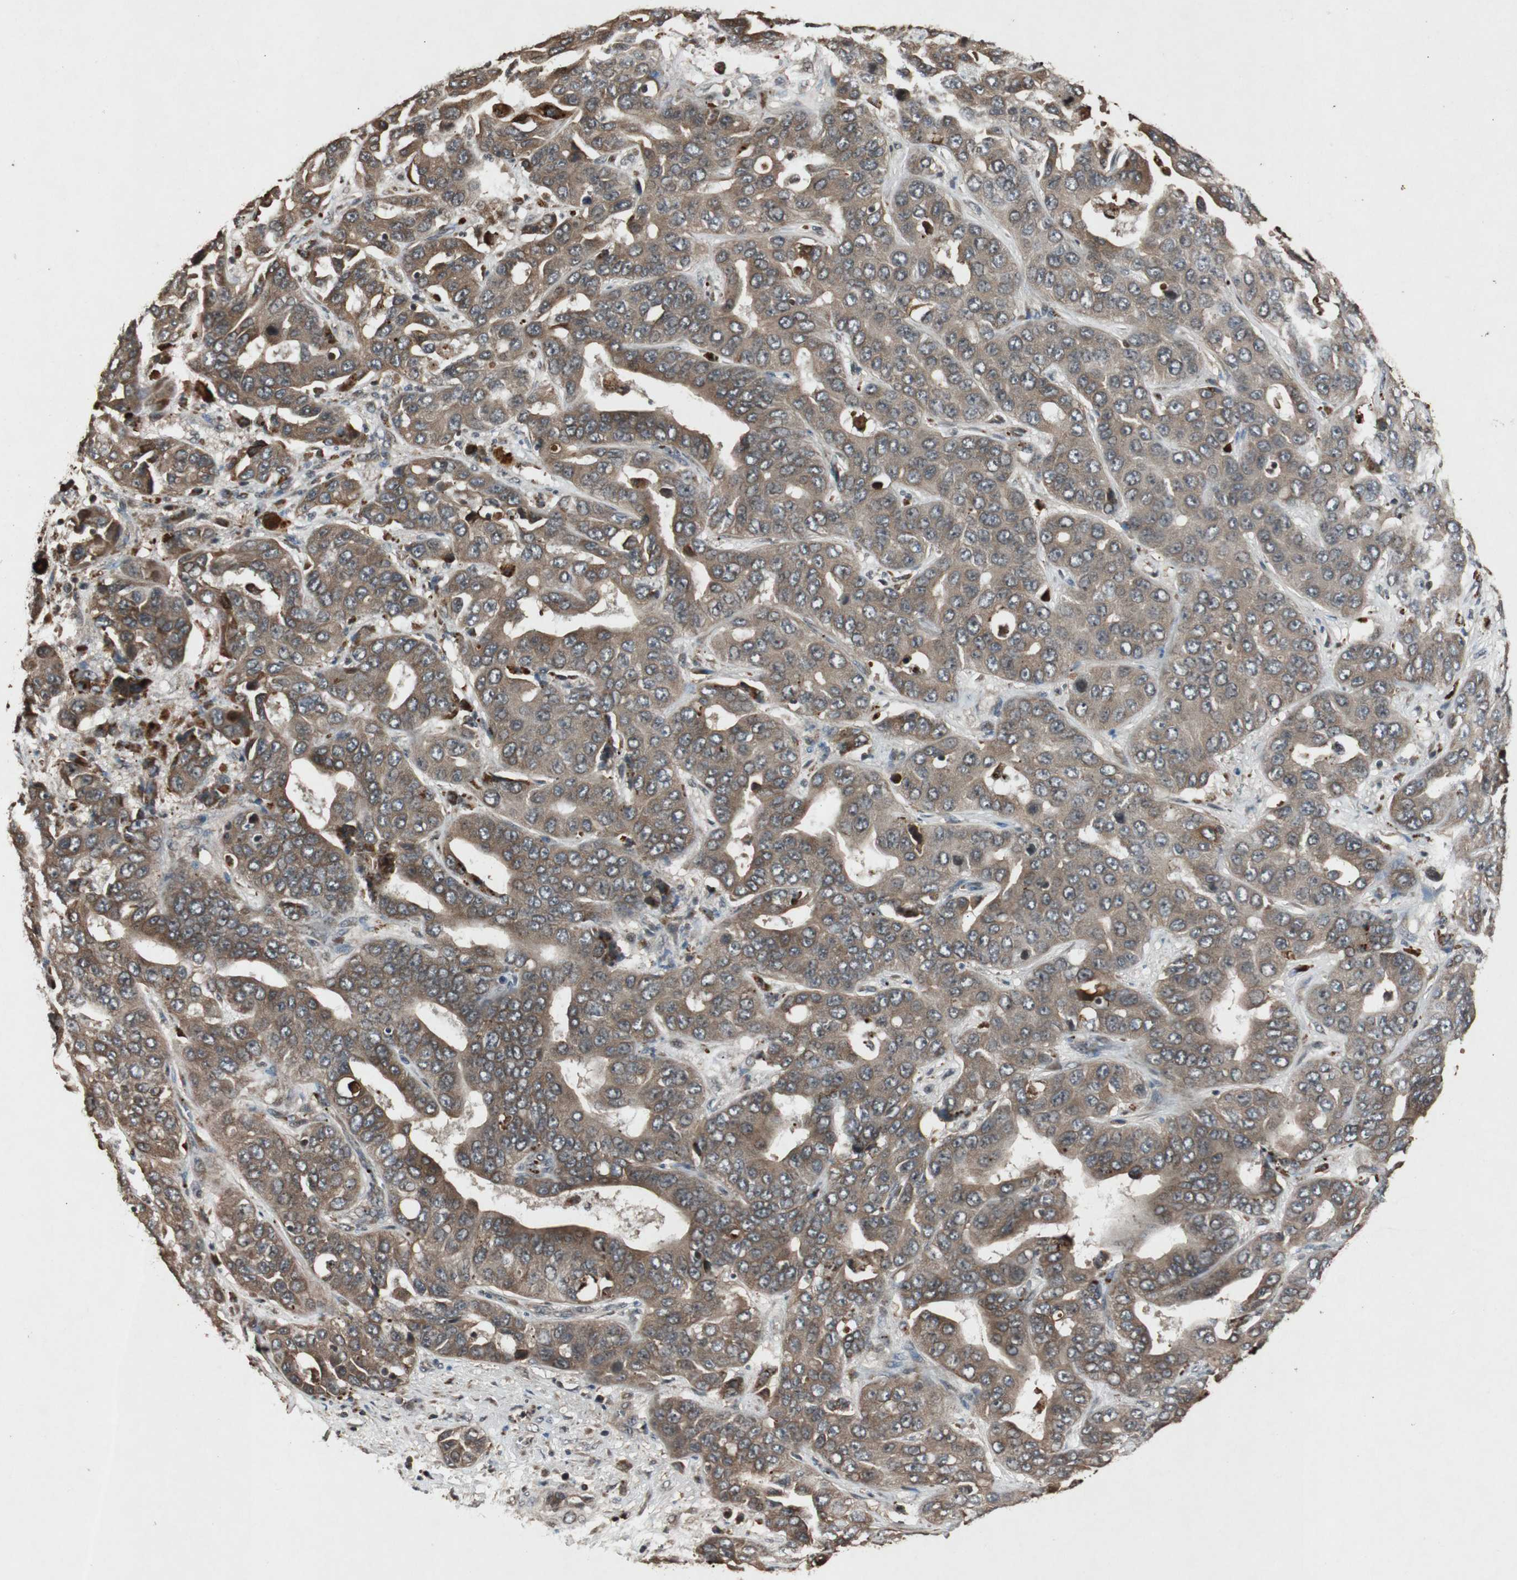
{"staining": {"intensity": "moderate", "quantity": ">75%", "location": "cytoplasmic/membranous"}, "tissue": "liver cancer", "cell_type": "Tumor cells", "image_type": "cancer", "snomed": [{"axis": "morphology", "description": "Cholangiocarcinoma"}, {"axis": "topography", "description": "Liver"}], "caption": "Immunohistochemistry histopathology image of neoplastic tissue: liver cancer stained using immunohistochemistry displays medium levels of moderate protein expression localized specifically in the cytoplasmic/membranous of tumor cells, appearing as a cytoplasmic/membranous brown color.", "gene": "SLIT2", "patient": {"sex": "female", "age": 52}}